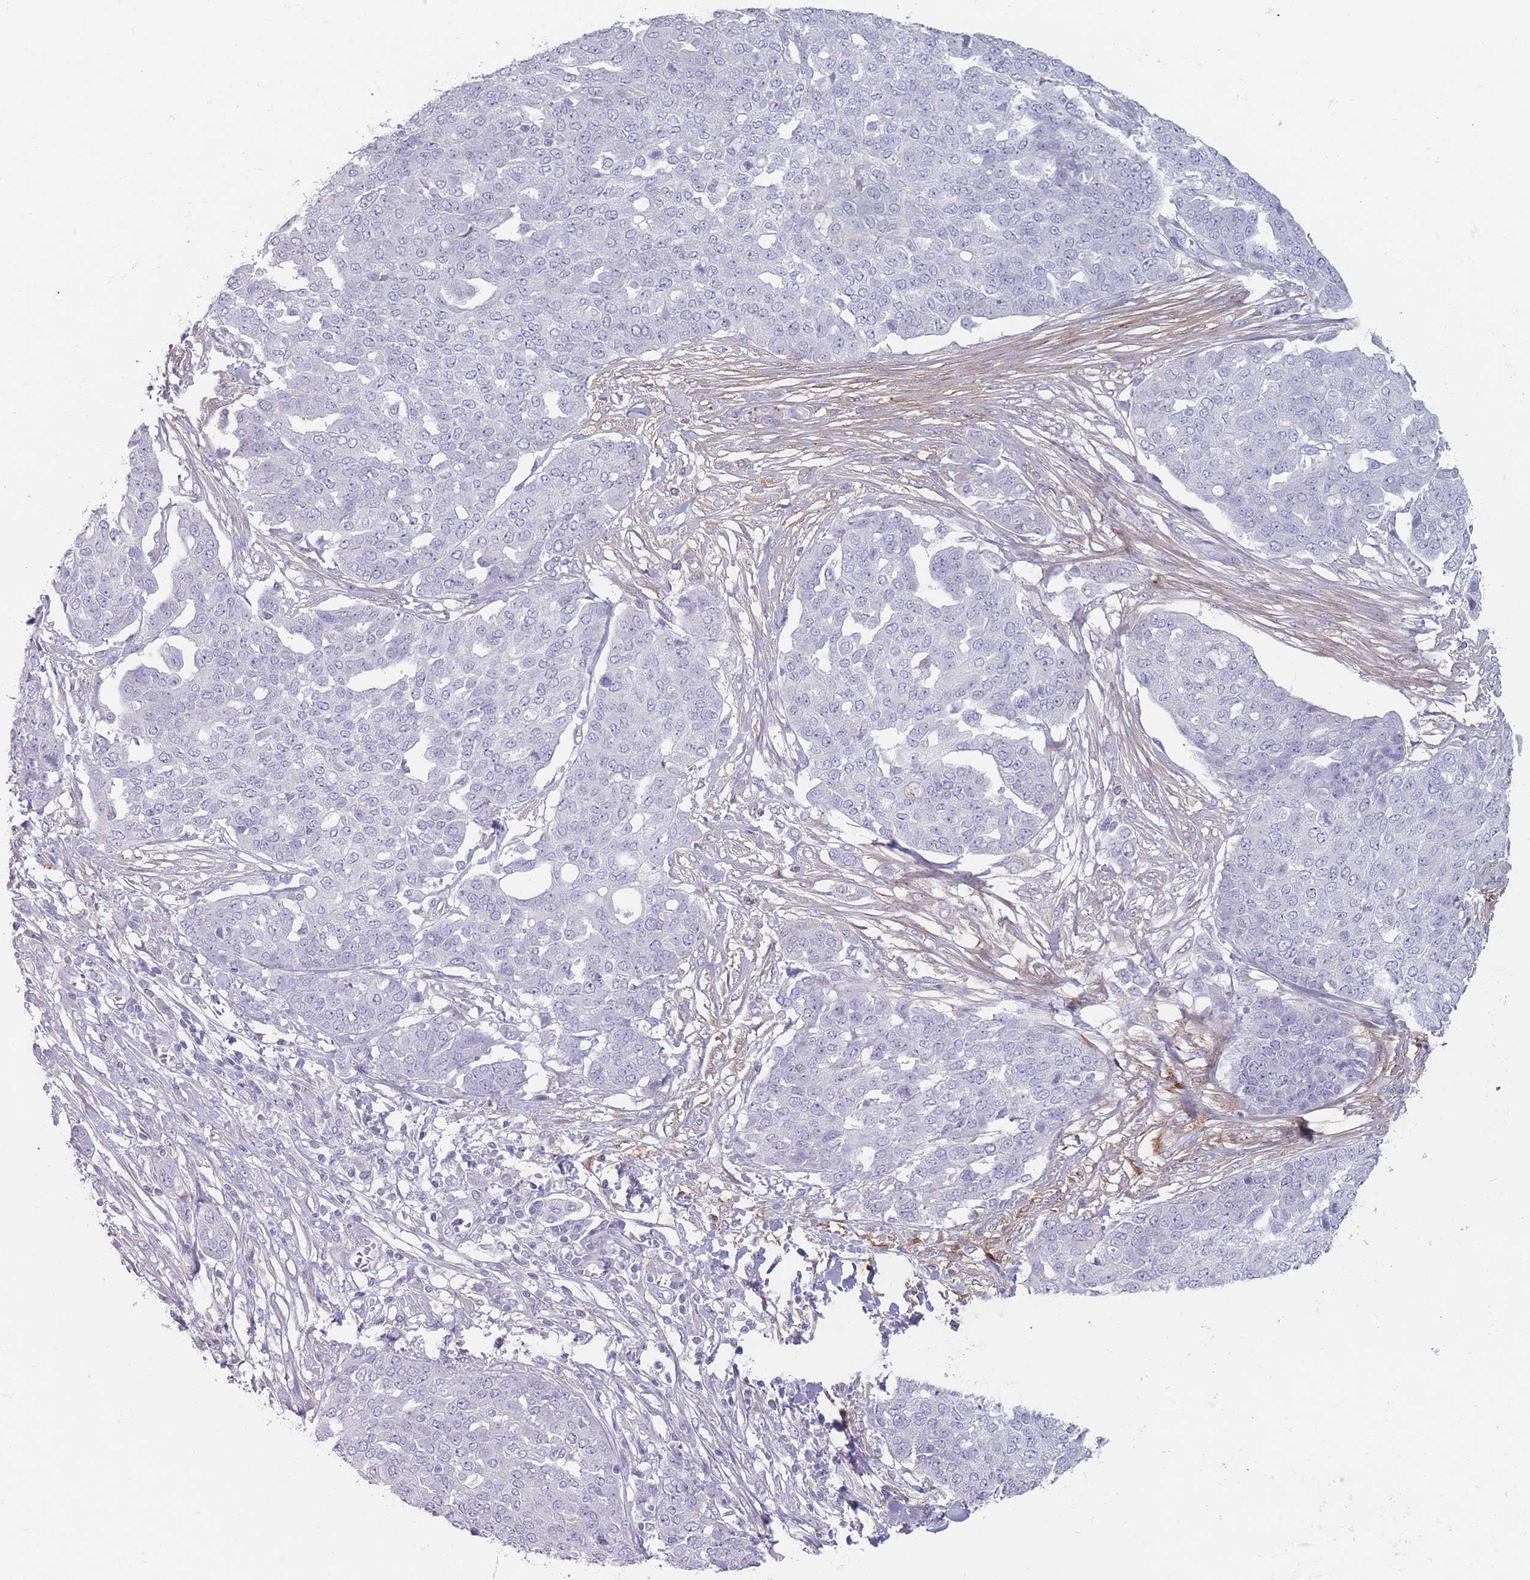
{"staining": {"intensity": "negative", "quantity": "none", "location": "none"}, "tissue": "ovarian cancer", "cell_type": "Tumor cells", "image_type": "cancer", "snomed": [{"axis": "morphology", "description": "Cystadenocarcinoma, serous, NOS"}, {"axis": "topography", "description": "Soft tissue"}, {"axis": "topography", "description": "Ovary"}], "caption": "Immunohistochemistry (IHC) of ovarian serous cystadenocarcinoma shows no staining in tumor cells.", "gene": "PAIP2B", "patient": {"sex": "female", "age": 57}}